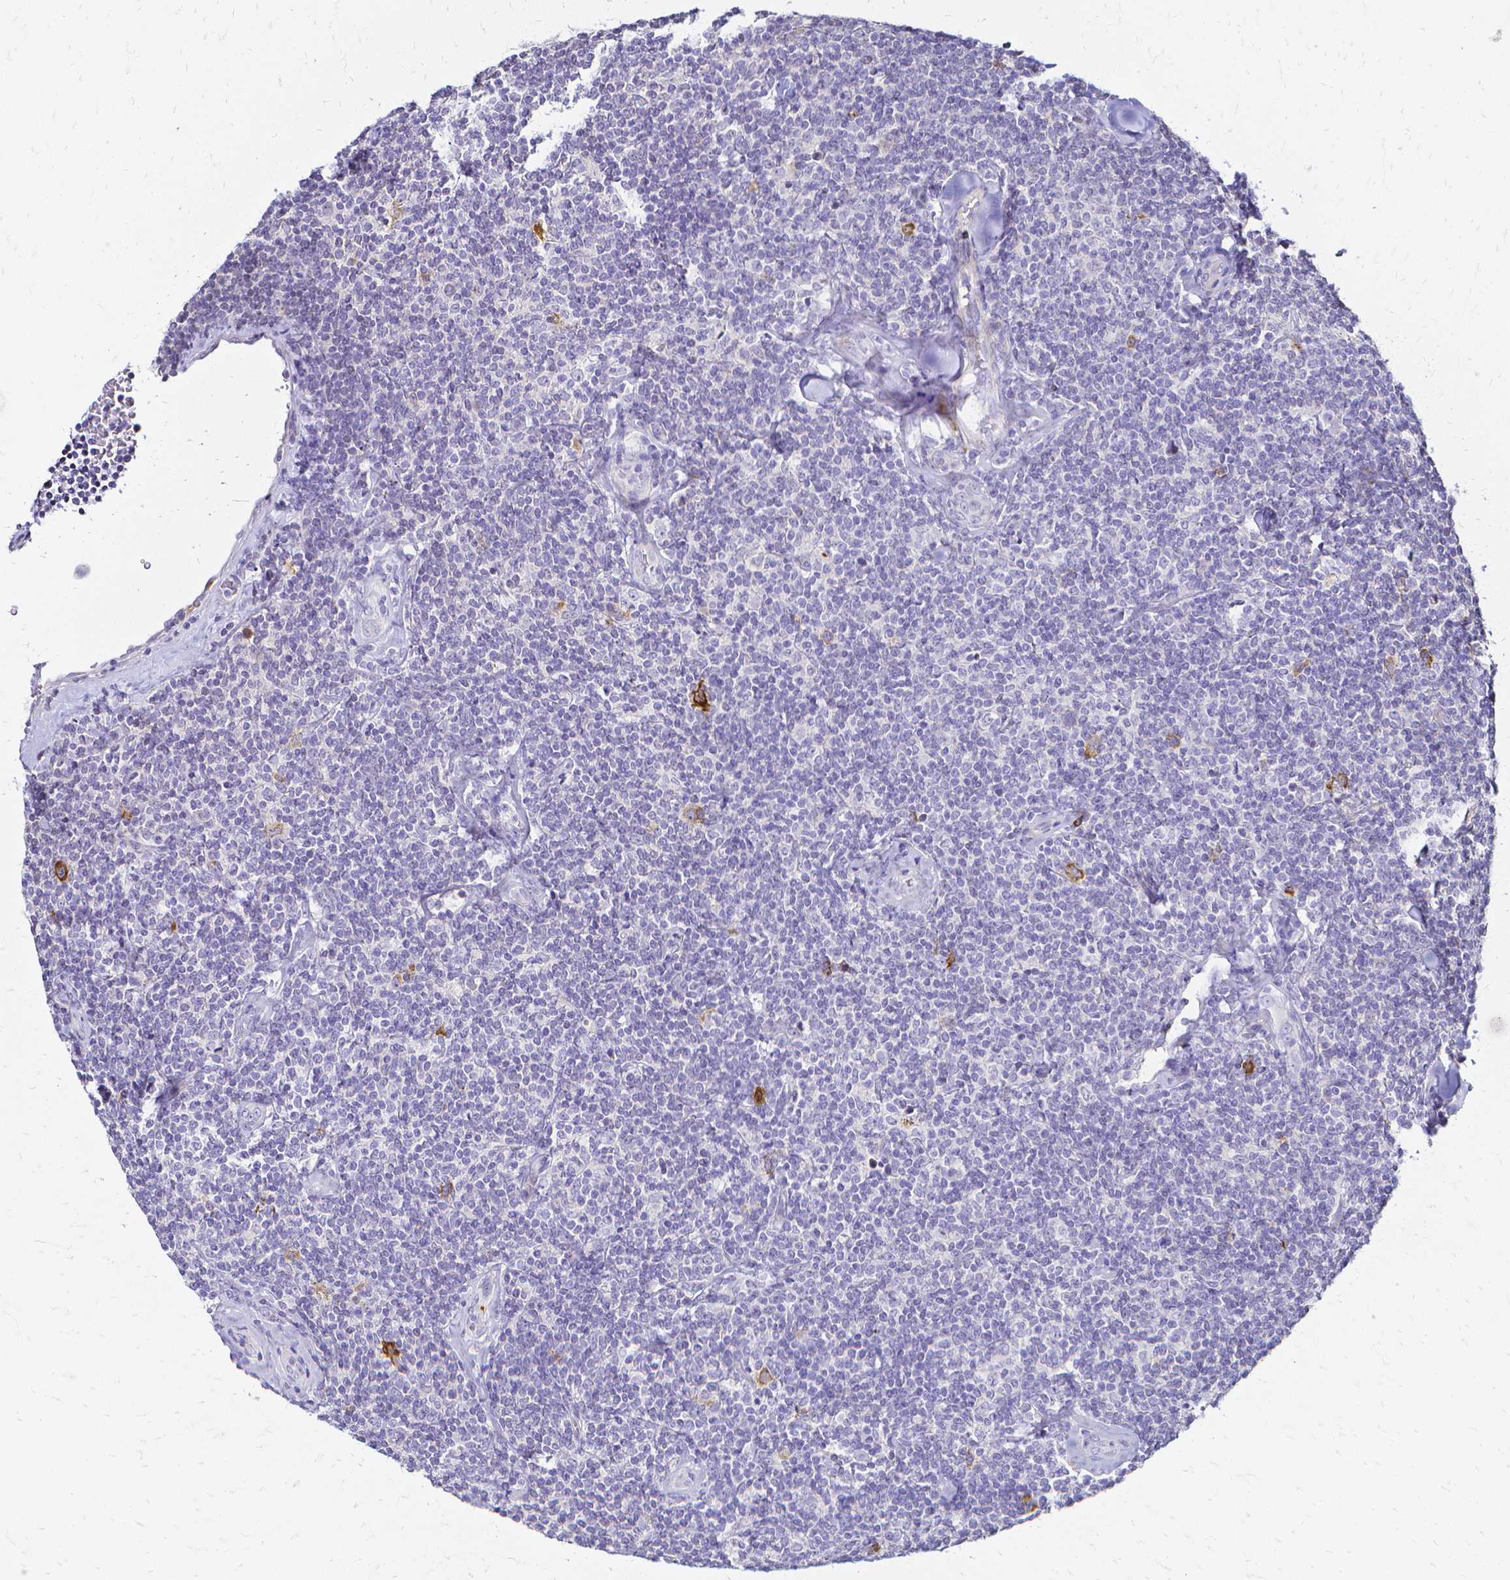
{"staining": {"intensity": "strong", "quantity": "<25%", "location": "cytoplasmic/membranous"}, "tissue": "lymphoma", "cell_type": "Tumor cells", "image_type": "cancer", "snomed": [{"axis": "morphology", "description": "Malignant lymphoma, non-Hodgkin's type, Low grade"}, {"axis": "topography", "description": "Lymph node"}], "caption": "IHC of human malignant lymphoma, non-Hodgkin's type (low-grade) demonstrates medium levels of strong cytoplasmic/membranous positivity in approximately <25% of tumor cells. (Brightfield microscopy of DAB IHC at high magnification).", "gene": "CCNB1", "patient": {"sex": "female", "age": 56}}